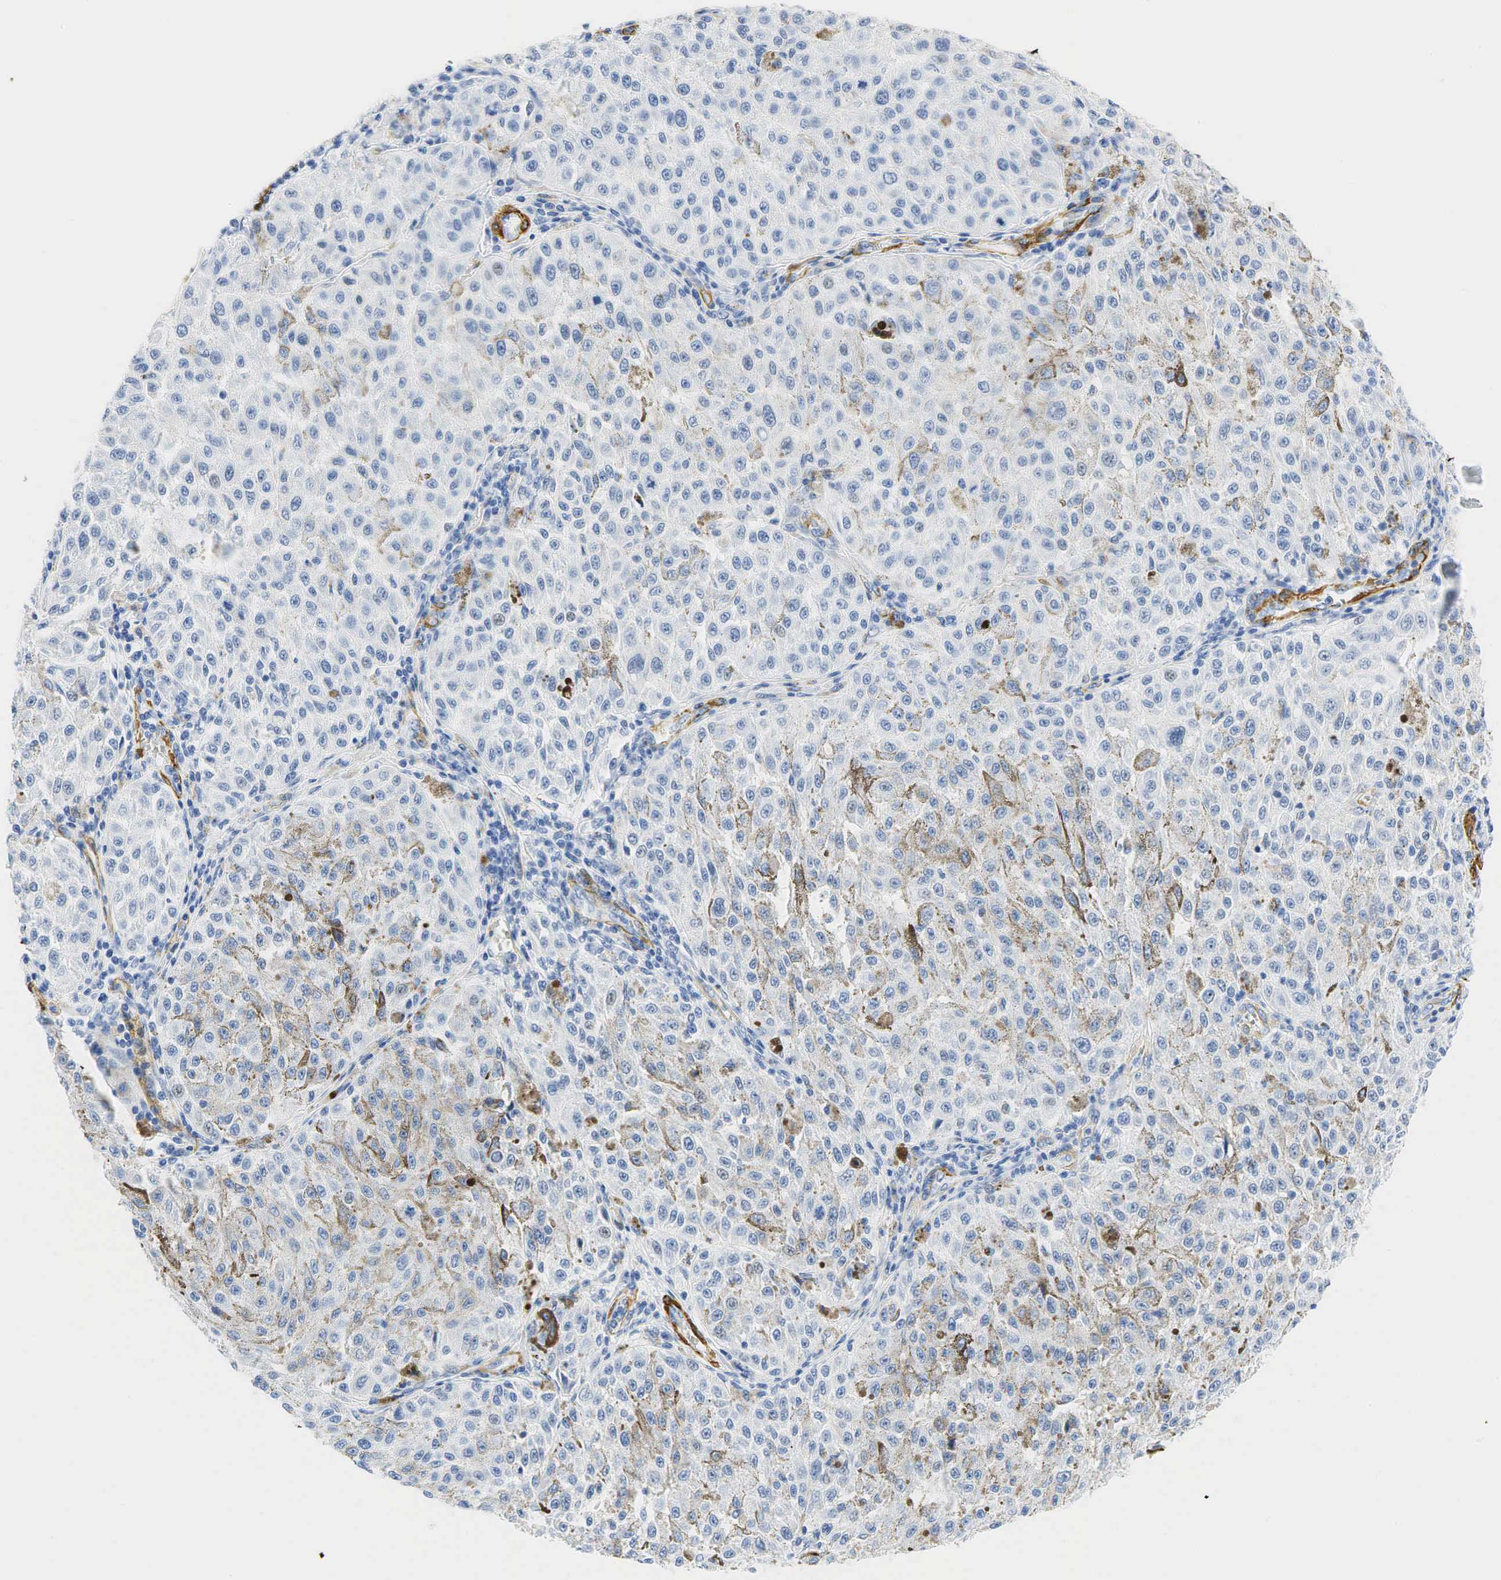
{"staining": {"intensity": "negative", "quantity": "none", "location": "none"}, "tissue": "melanoma", "cell_type": "Tumor cells", "image_type": "cancer", "snomed": [{"axis": "morphology", "description": "Malignant melanoma, NOS"}, {"axis": "topography", "description": "Skin"}], "caption": "Micrograph shows no protein staining in tumor cells of malignant melanoma tissue.", "gene": "ACTA1", "patient": {"sex": "female", "age": 64}}